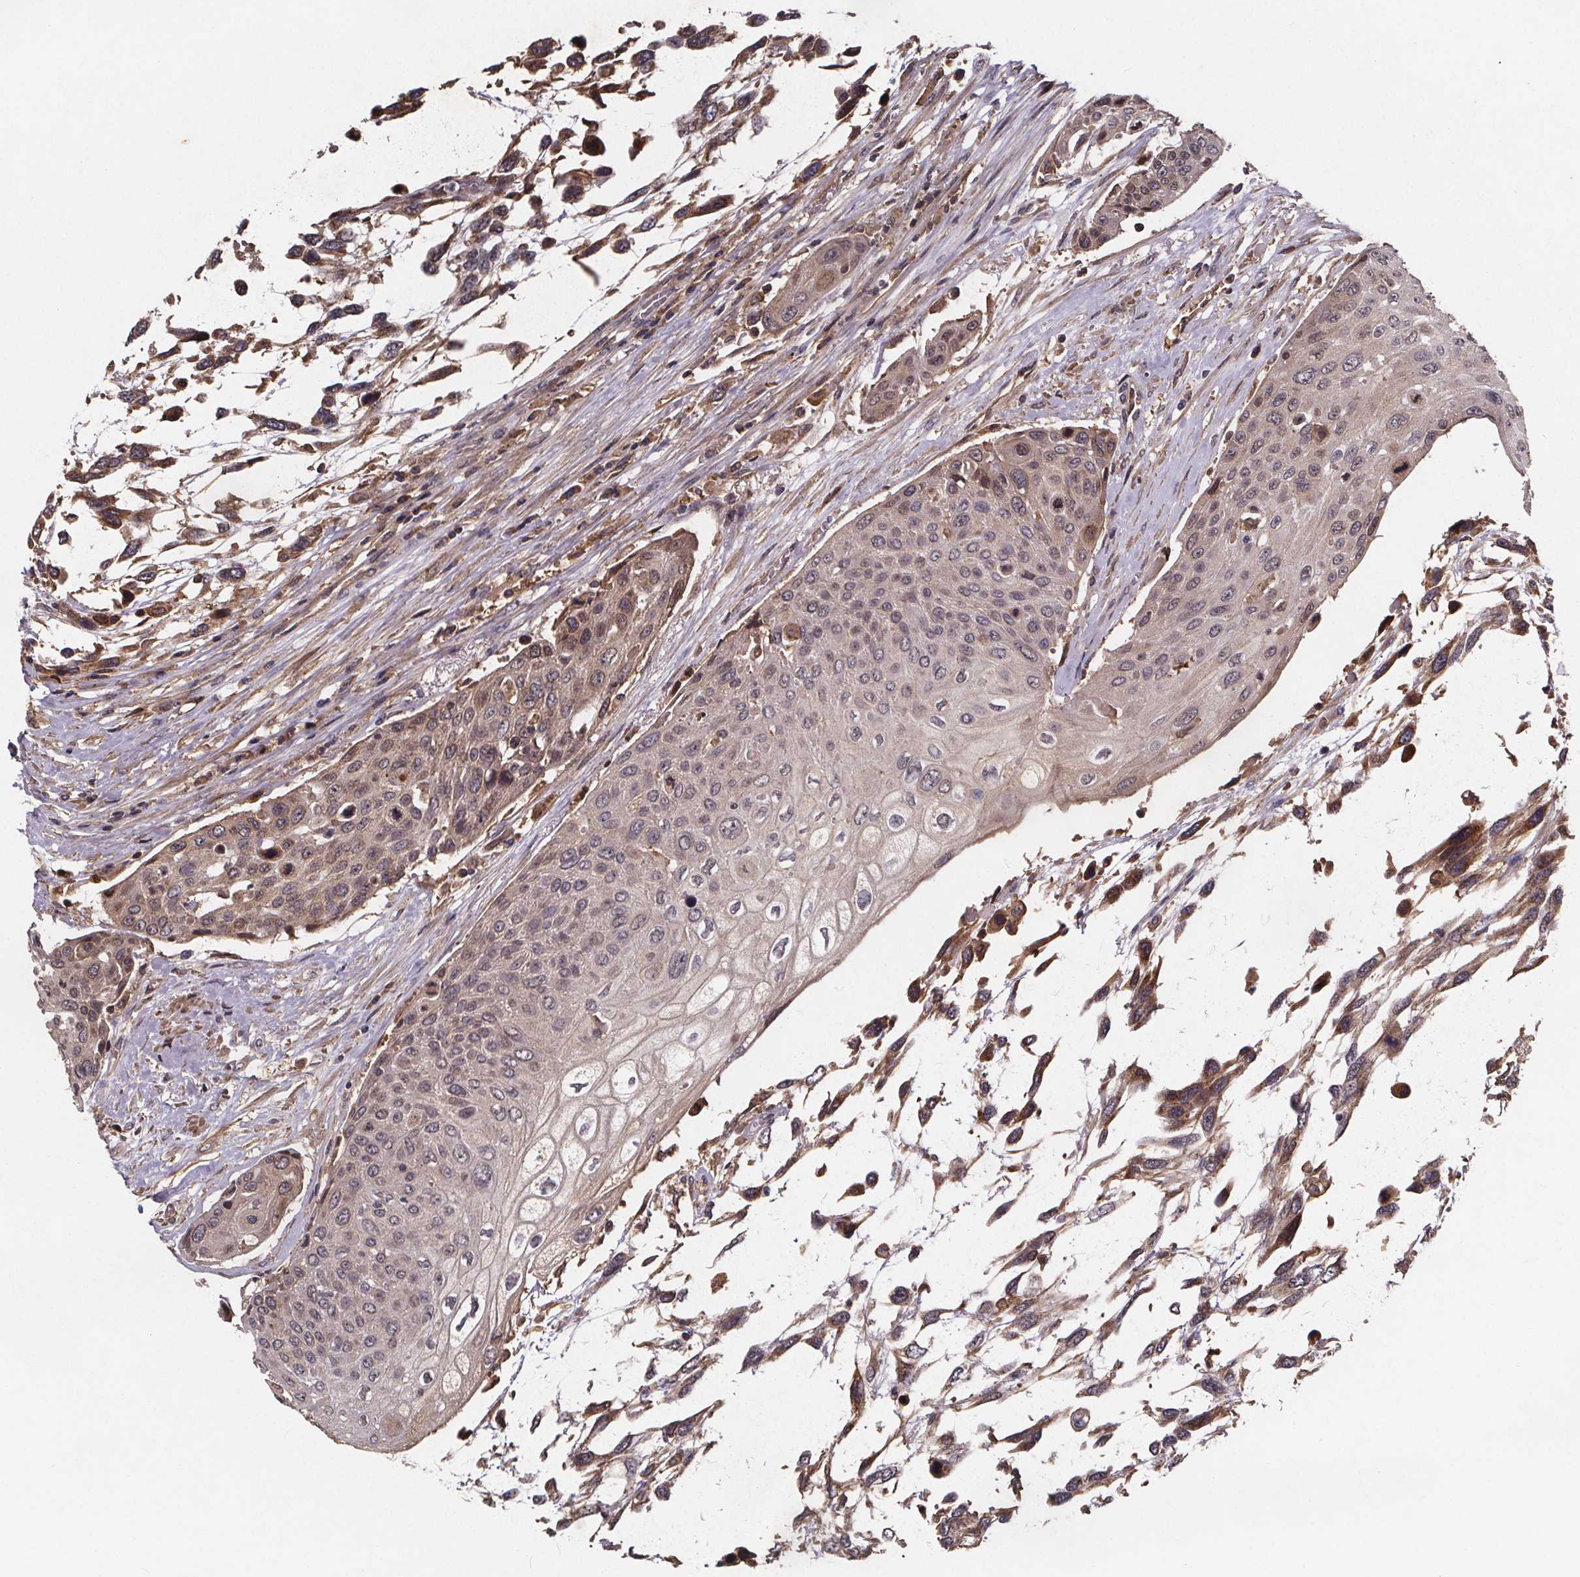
{"staining": {"intensity": "strong", "quantity": ">75%", "location": "cytoplasmic/membranous,nuclear"}, "tissue": "urothelial cancer", "cell_type": "Tumor cells", "image_type": "cancer", "snomed": [{"axis": "morphology", "description": "Urothelial carcinoma, High grade"}, {"axis": "topography", "description": "Urinary bladder"}], "caption": "Brown immunohistochemical staining in urothelial carcinoma (high-grade) reveals strong cytoplasmic/membranous and nuclear positivity in approximately >75% of tumor cells.", "gene": "FASTKD3", "patient": {"sex": "female", "age": 70}}